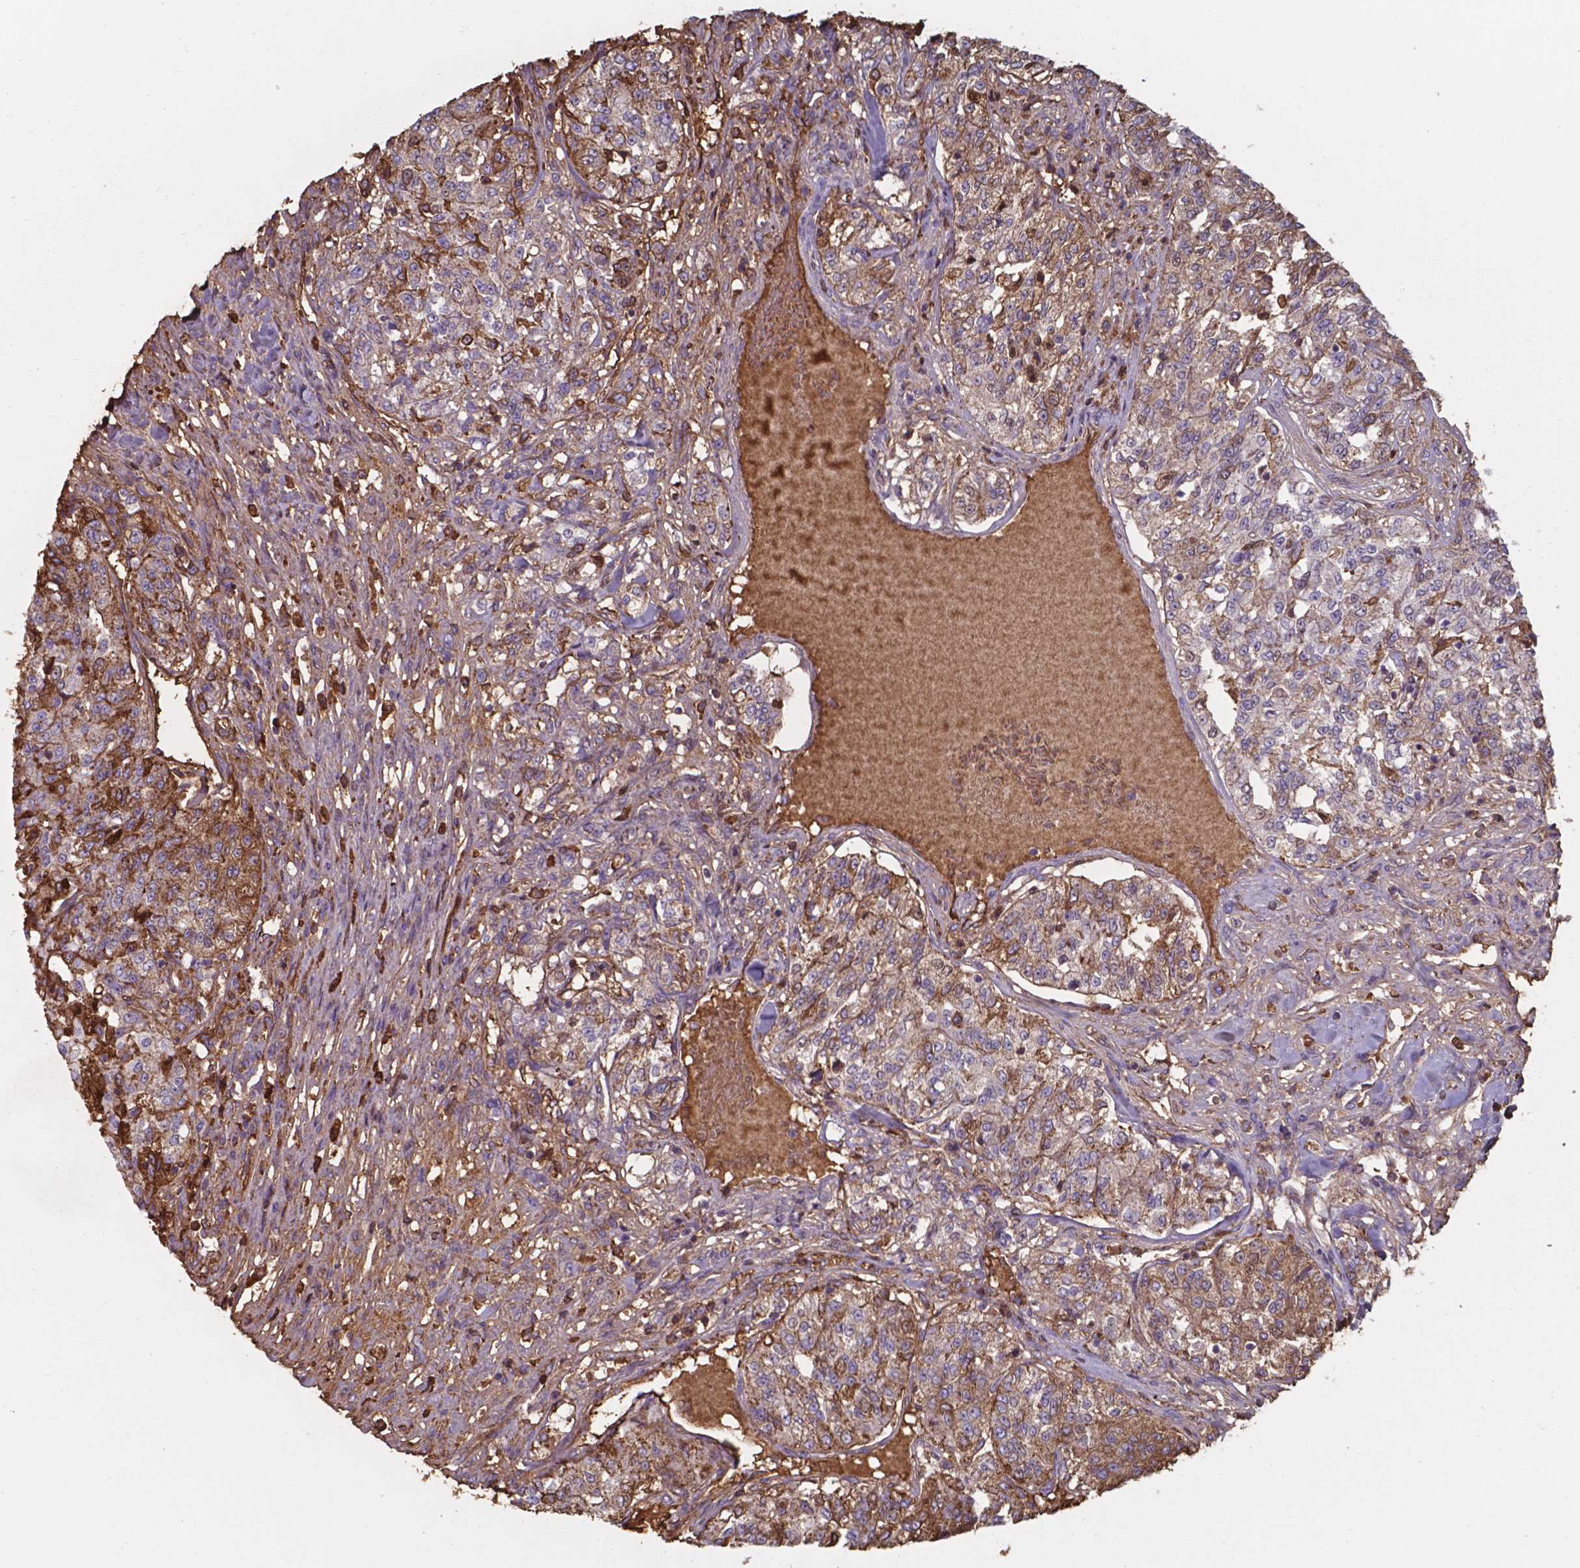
{"staining": {"intensity": "moderate", "quantity": "25%-75%", "location": "cytoplasmic/membranous"}, "tissue": "renal cancer", "cell_type": "Tumor cells", "image_type": "cancer", "snomed": [{"axis": "morphology", "description": "Adenocarcinoma, NOS"}, {"axis": "topography", "description": "Kidney"}], "caption": "The image reveals immunohistochemical staining of renal cancer (adenocarcinoma). There is moderate cytoplasmic/membranous staining is present in about 25%-75% of tumor cells. (Brightfield microscopy of DAB IHC at high magnification).", "gene": "SERPINA1", "patient": {"sex": "female", "age": 63}}